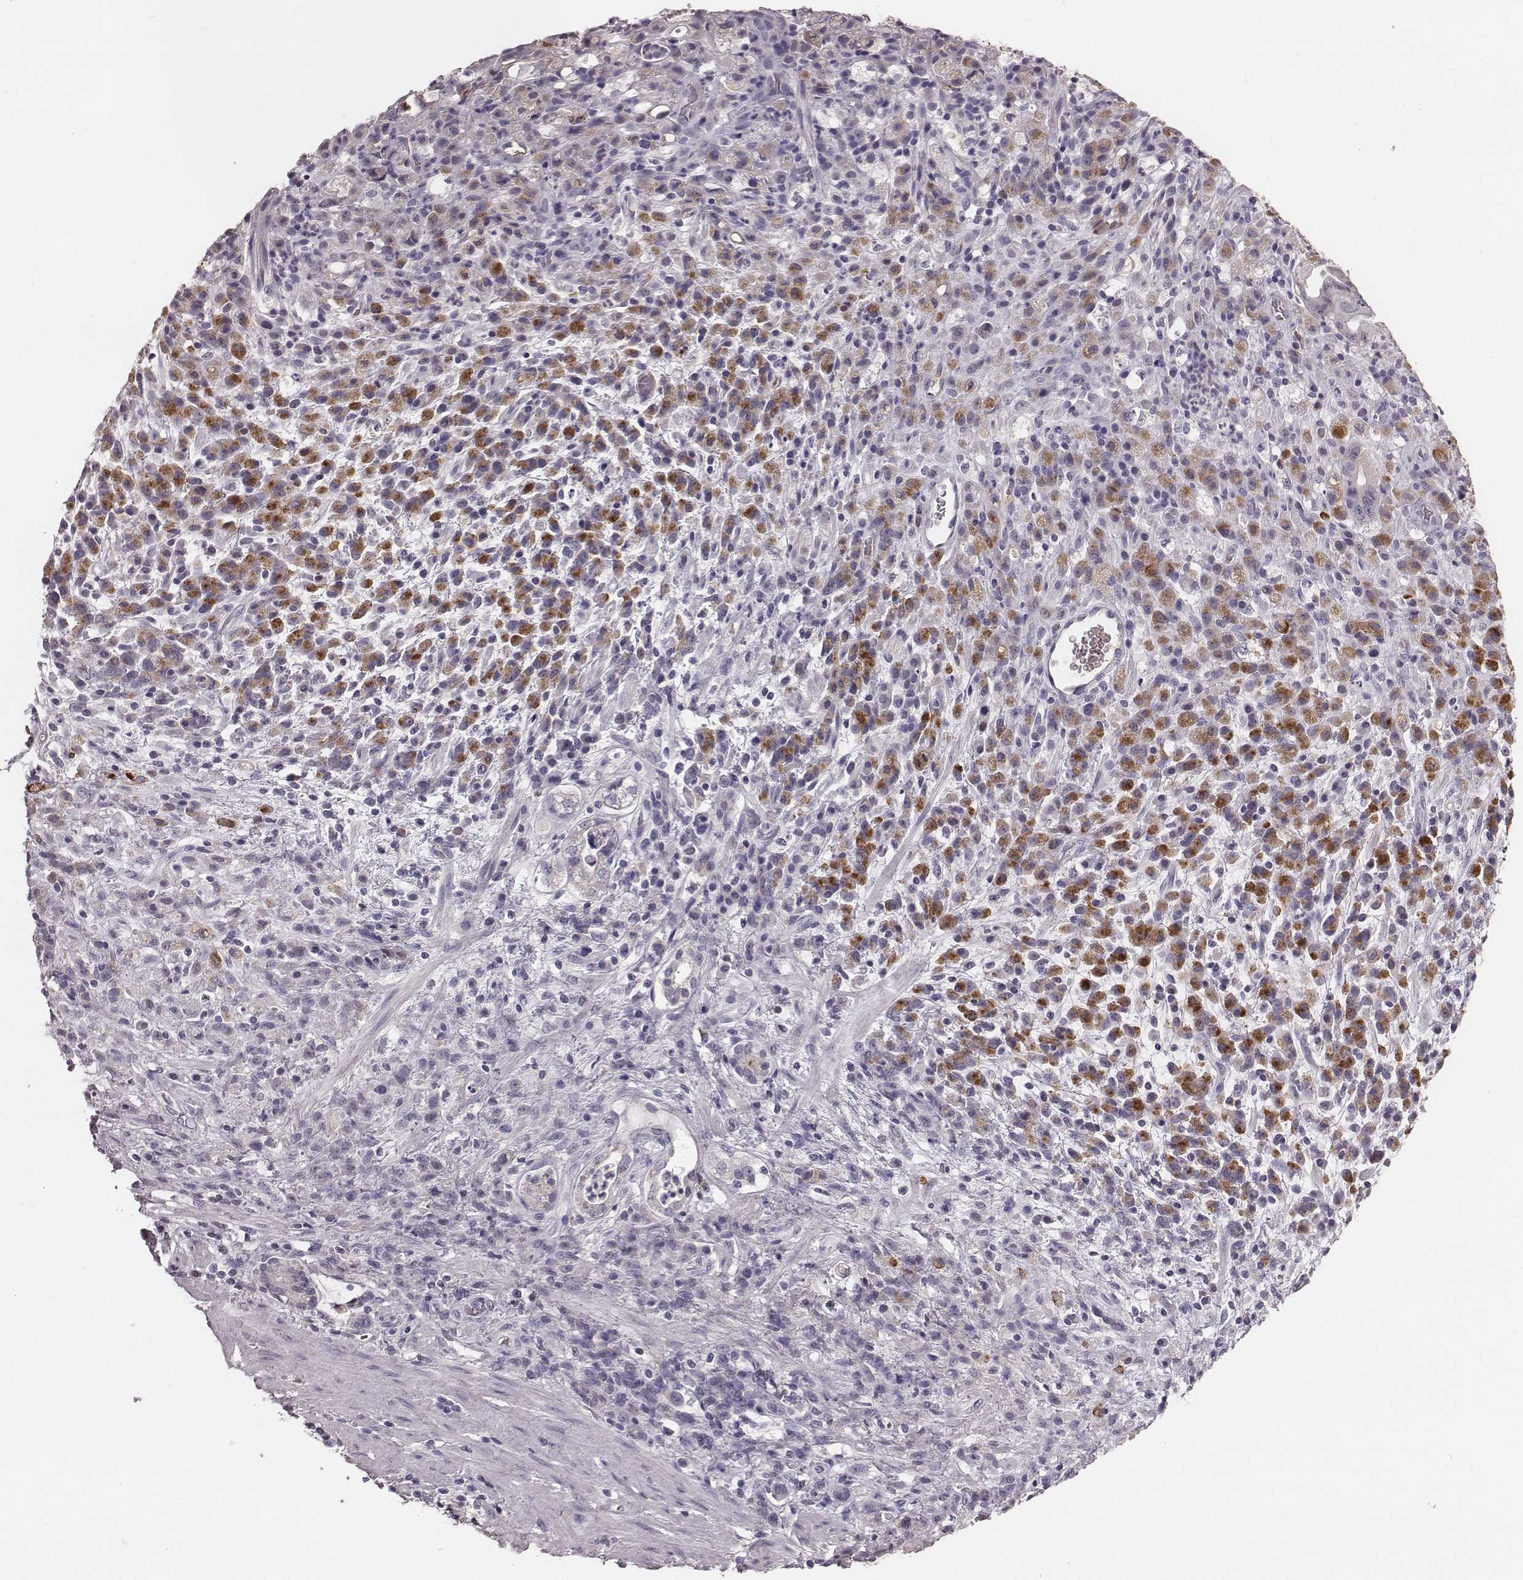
{"staining": {"intensity": "strong", "quantity": "<25%", "location": "cytoplasmic/membranous"}, "tissue": "stomach cancer", "cell_type": "Tumor cells", "image_type": "cancer", "snomed": [{"axis": "morphology", "description": "Adenocarcinoma, NOS"}, {"axis": "topography", "description": "Stomach"}], "caption": "This is an image of IHC staining of stomach cancer (adenocarcinoma), which shows strong expression in the cytoplasmic/membranous of tumor cells.", "gene": "SMIM24", "patient": {"sex": "female", "age": 60}}